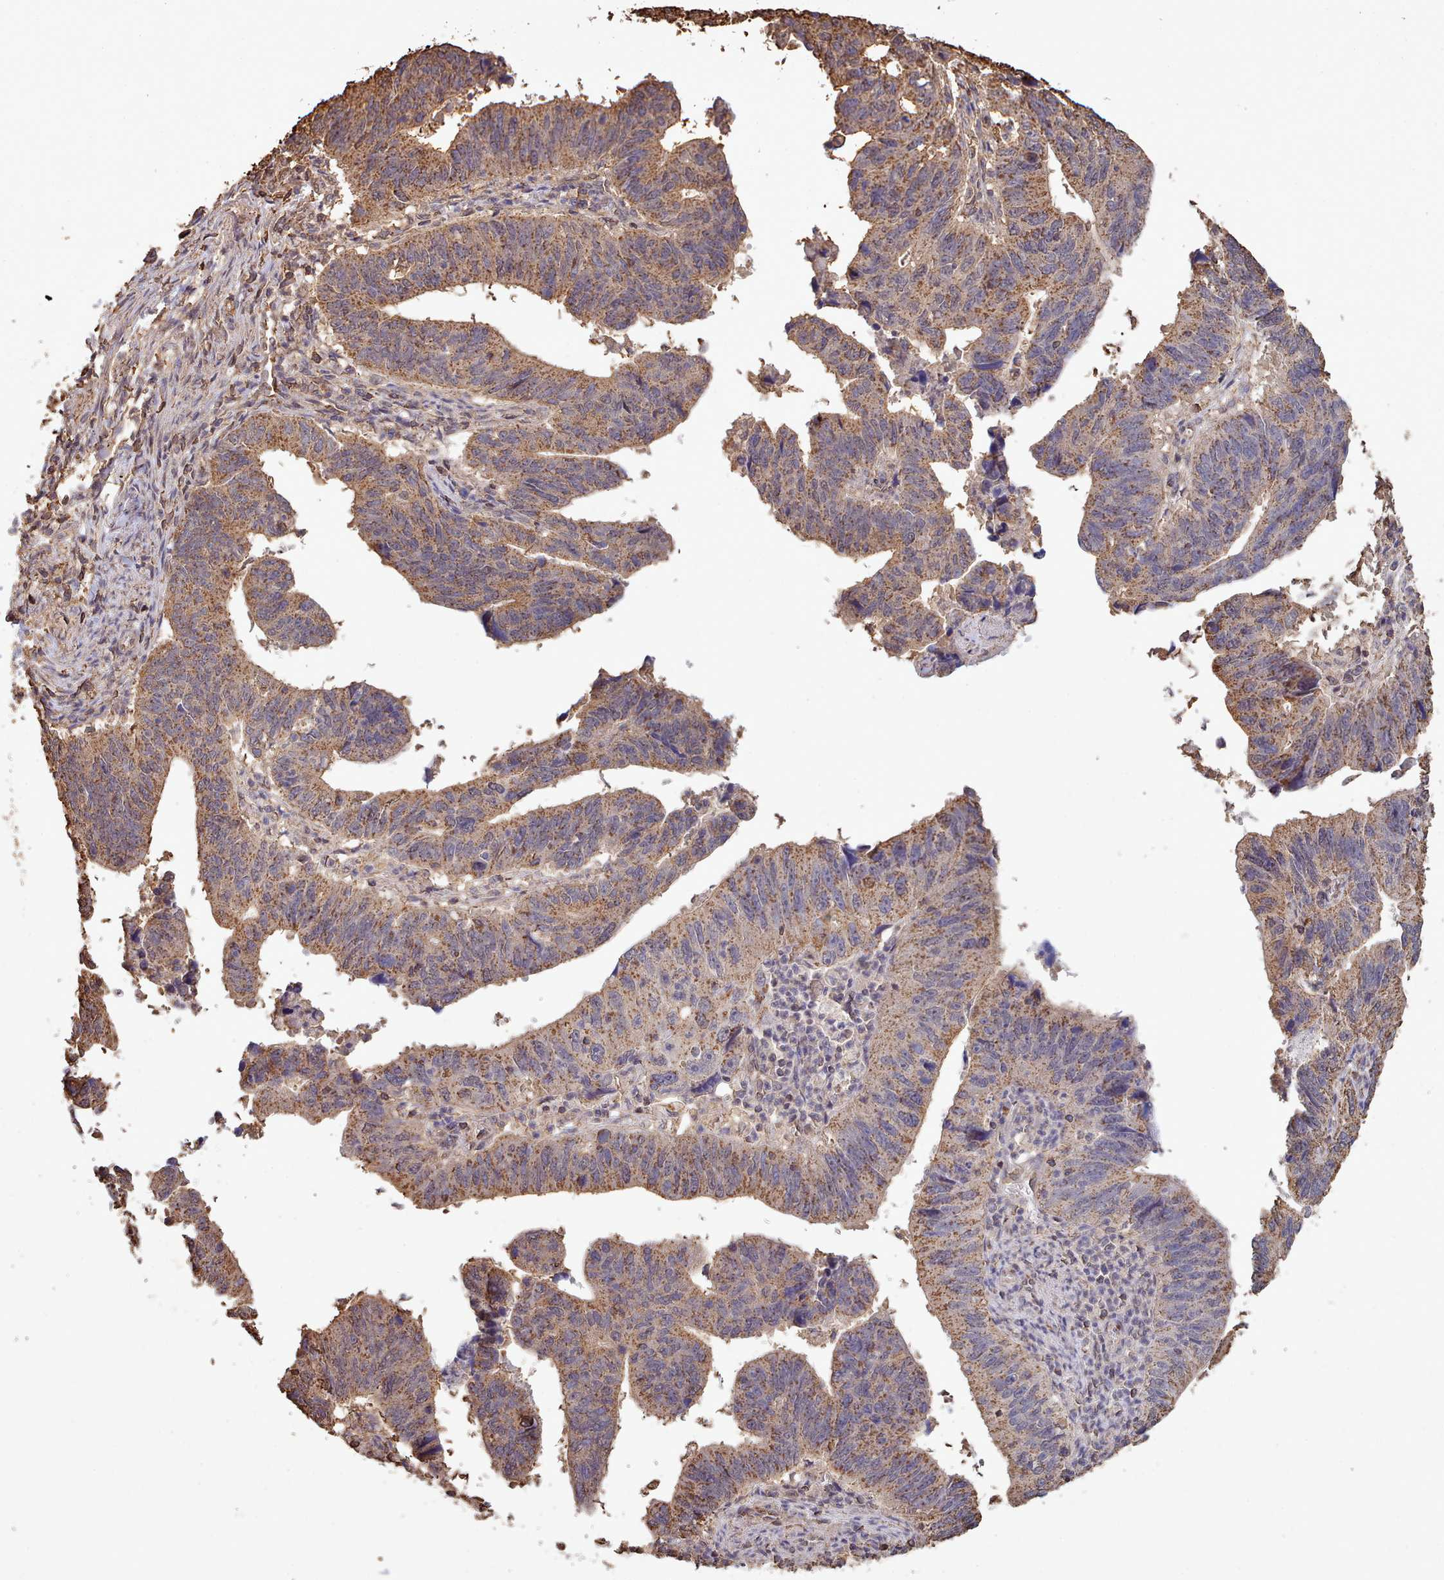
{"staining": {"intensity": "moderate", "quantity": ">75%", "location": "cytoplasmic/membranous"}, "tissue": "stomach cancer", "cell_type": "Tumor cells", "image_type": "cancer", "snomed": [{"axis": "morphology", "description": "Adenocarcinoma, NOS"}, {"axis": "topography", "description": "Stomach"}], "caption": "Stomach cancer (adenocarcinoma) tissue shows moderate cytoplasmic/membranous staining in approximately >75% of tumor cells, visualized by immunohistochemistry.", "gene": "METRN", "patient": {"sex": "male", "age": 59}}